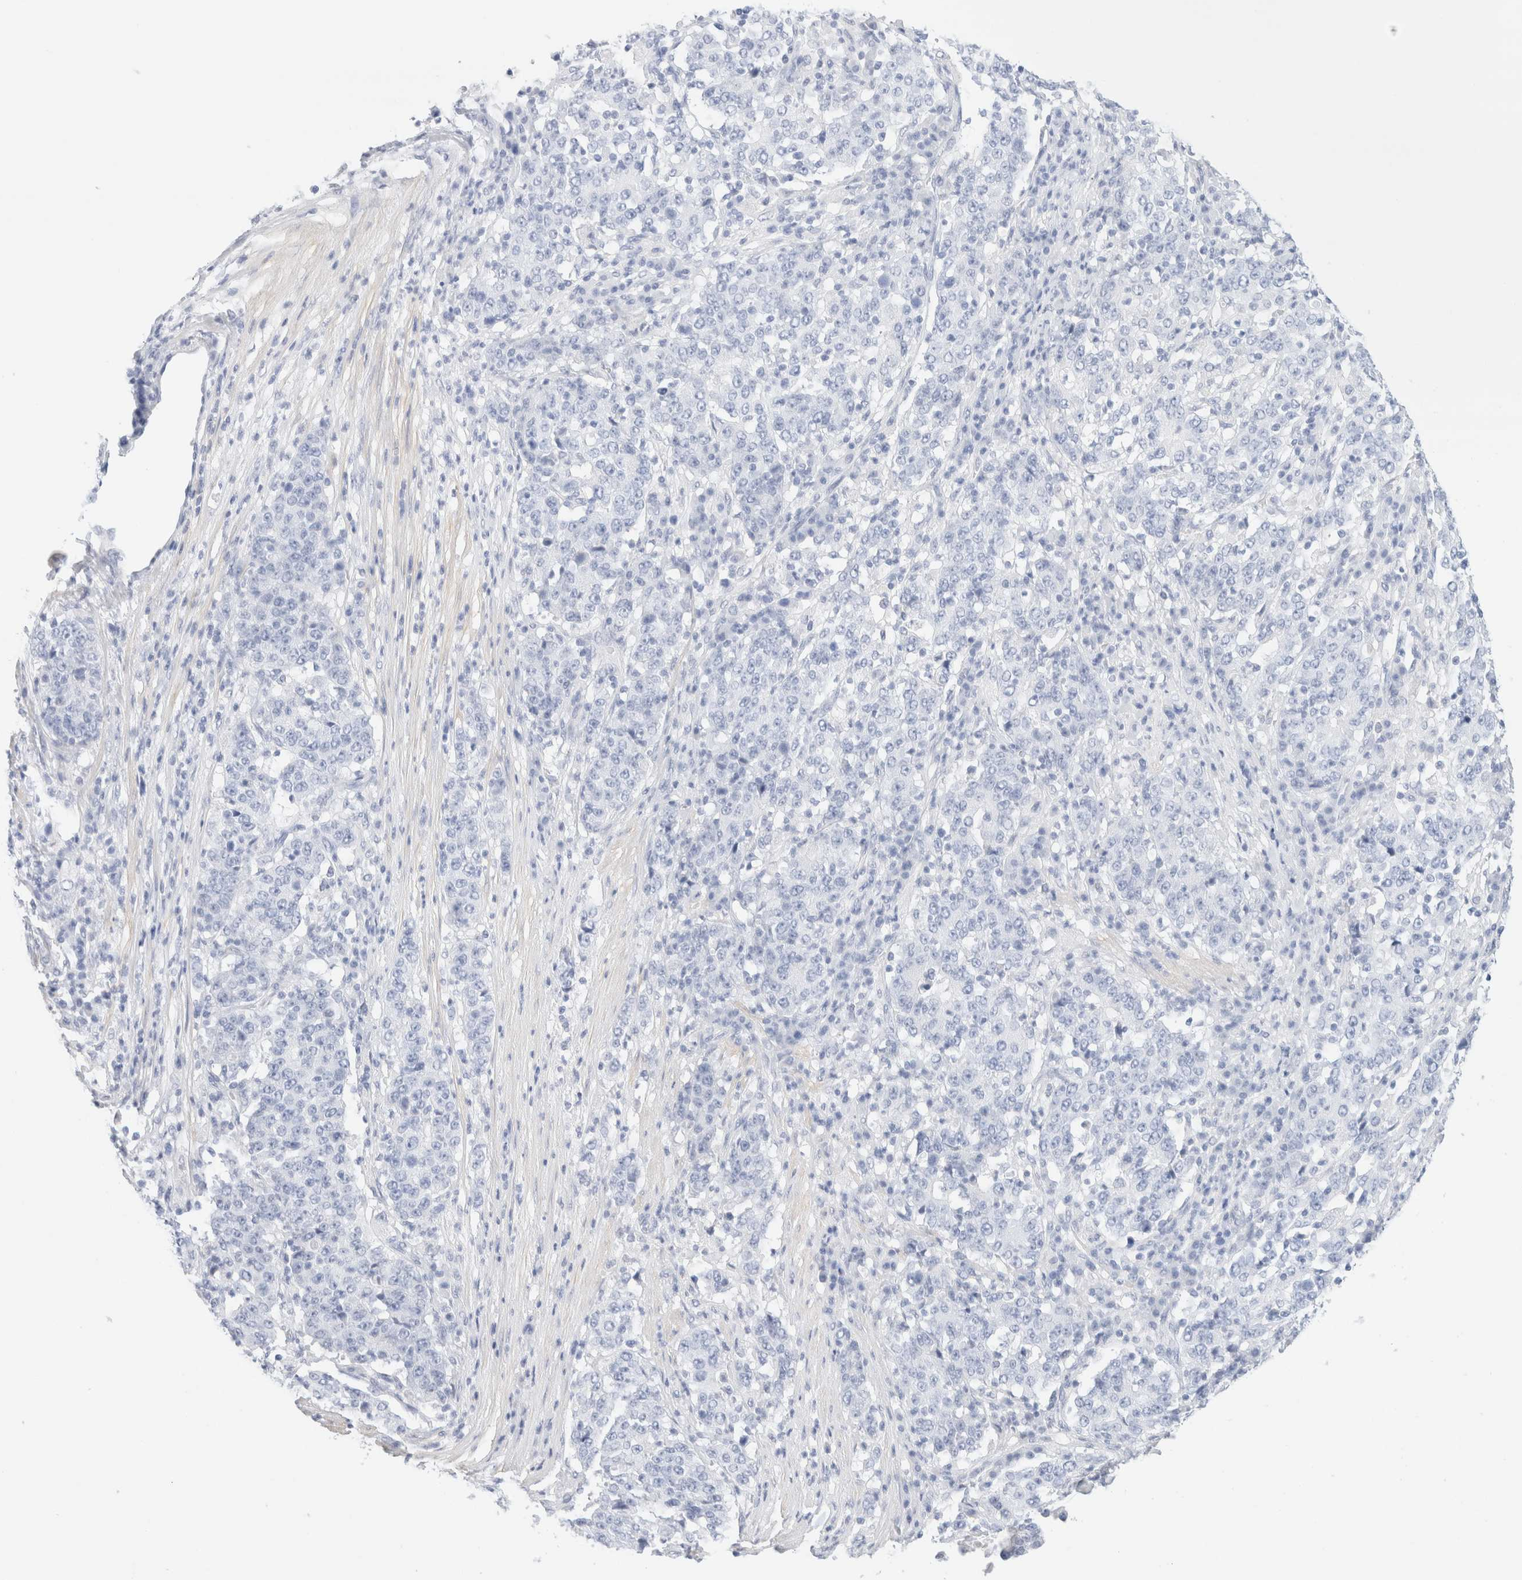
{"staining": {"intensity": "negative", "quantity": "none", "location": "none"}, "tissue": "stomach cancer", "cell_type": "Tumor cells", "image_type": "cancer", "snomed": [{"axis": "morphology", "description": "Adenocarcinoma, NOS"}, {"axis": "topography", "description": "Stomach"}], "caption": "A histopathology image of stomach cancer (adenocarcinoma) stained for a protein shows no brown staining in tumor cells.", "gene": "DPYS", "patient": {"sex": "male", "age": 59}}